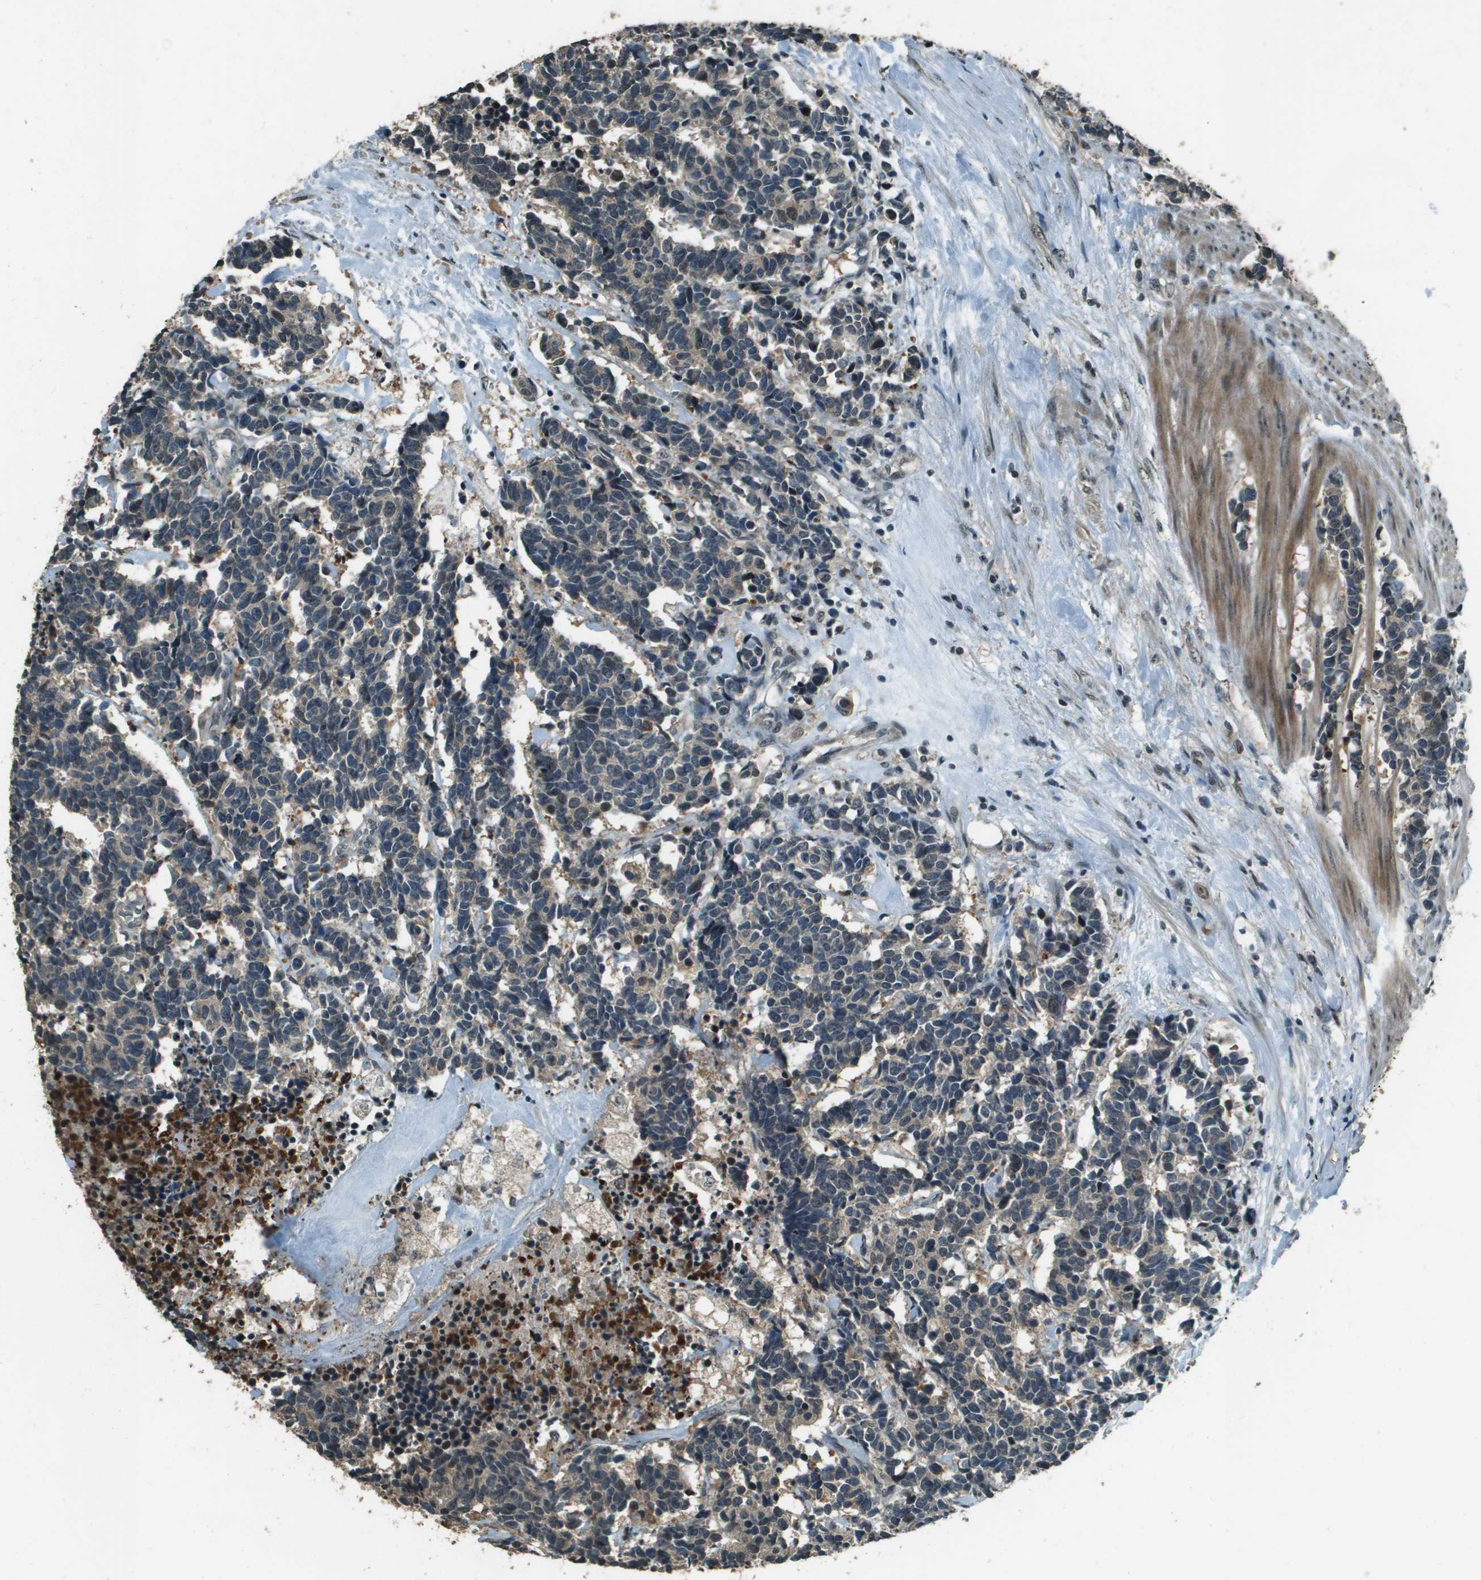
{"staining": {"intensity": "weak", "quantity": ">75%", "location": "cytoplasmic/membranous"}, "tissue": "carcinoid", "cell_type": "Tumor cells", "image_type": "cancer", "snomed": [{"axis": "morphology", "description": "Carcinoma, NOS"}, {"axis": "morphology", "description": "Carcinoid, malignant, NOS"}, {"axis": "topography", "description": "Urinary bladder"}], "caption": "The immunohistochemical stain shows weak cytoplasmic/membranous expression in tumor cells of carcinoma tissue.", "gene": "SDC3", "patient": {"sex": "male", "age": 57}}